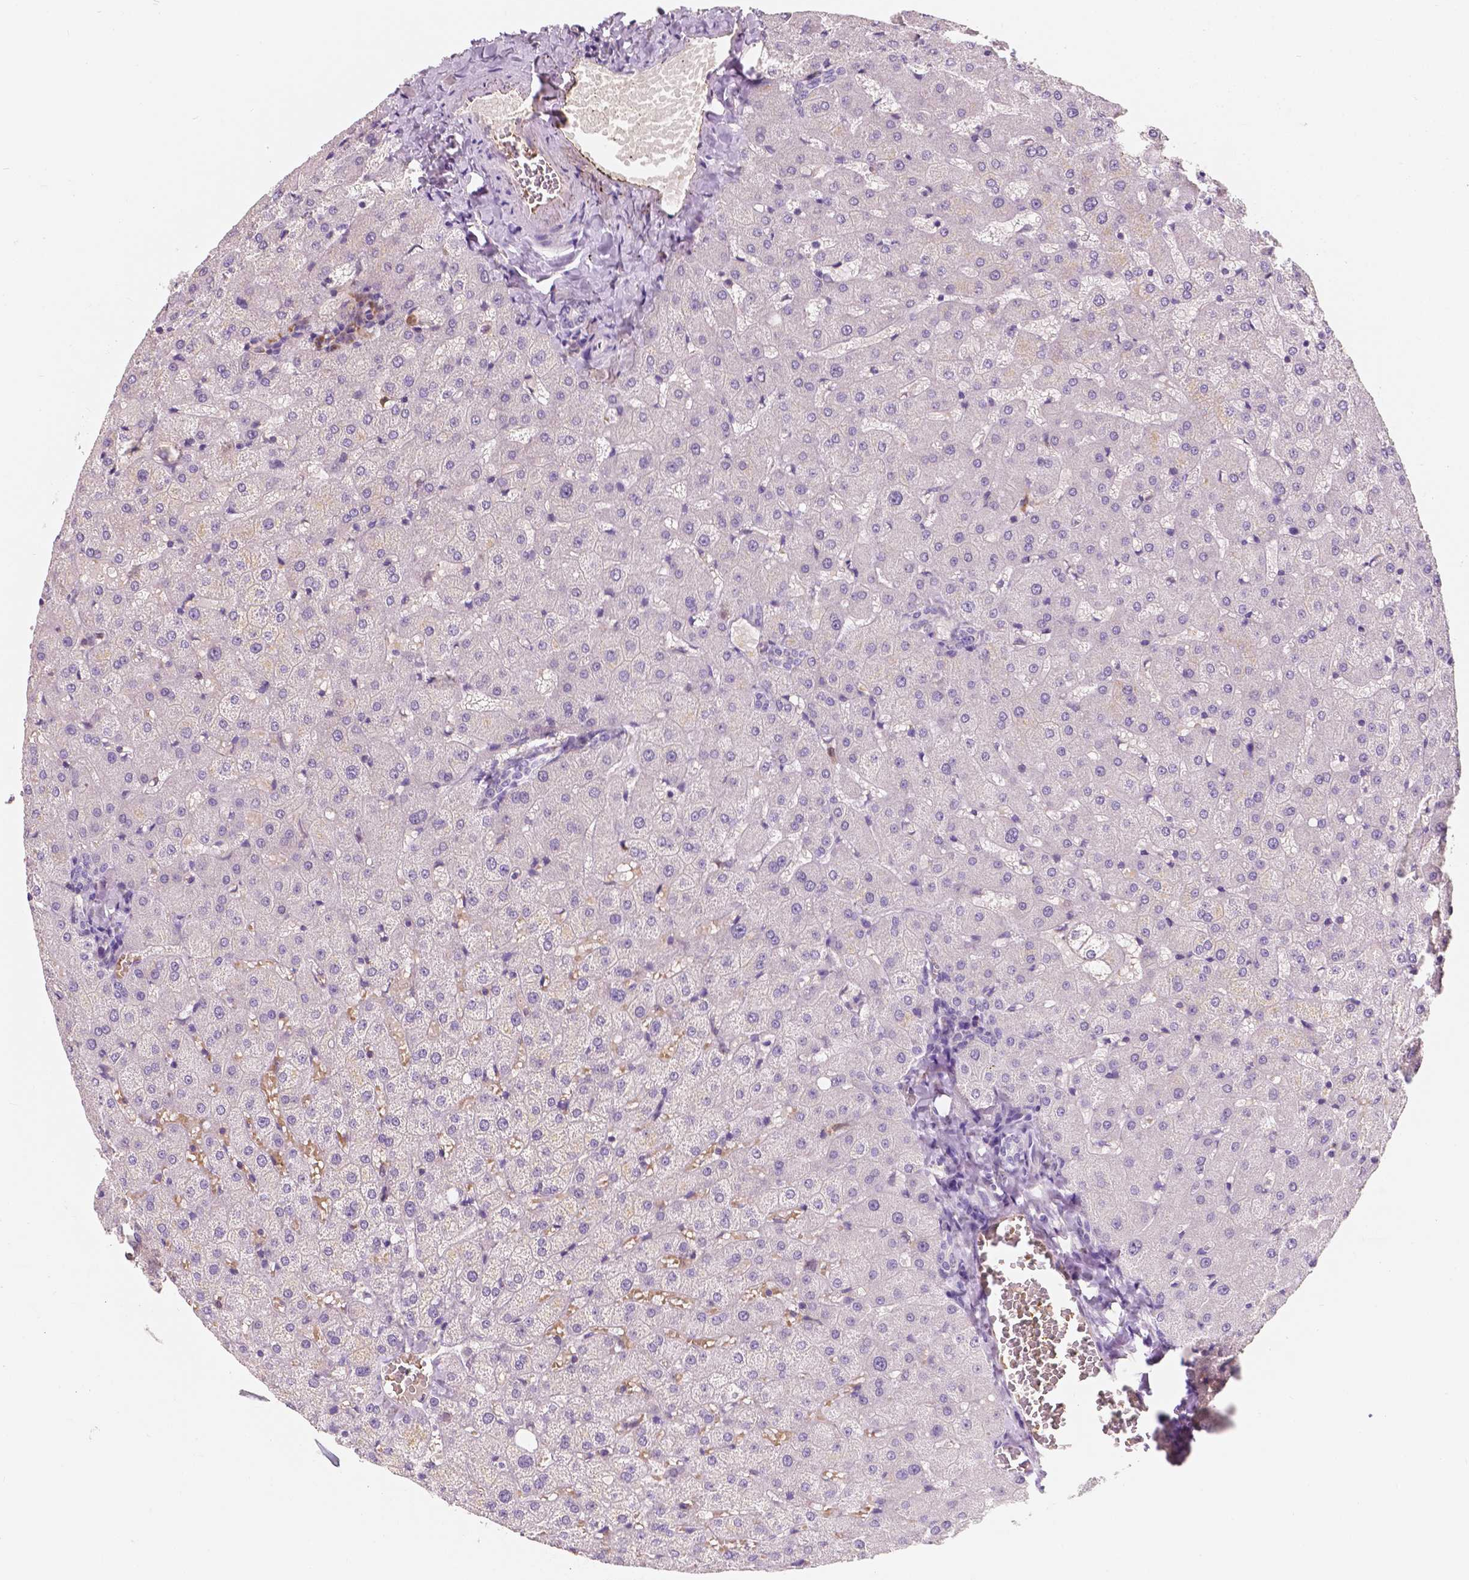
{"staining": {"intensity": "negative", "quantity": "none", "location": "none"}, "tissue": "liver", "cell_type": "Cholangiocytes", "image_type": "normal", "snomed": [{"axis": "morphology", "description": "Normal tissue, NOS"}, {"axis": "topography", "description": "Liver"}], "caption": "Cholangiocytes are negative for brown protein staining in unremarkable liver. (DAB (3,3'-diaminobenzidine) IHC, high magnification).", "gene": "SLC22A4", "patient": {"sex": "female", "age": 50}}